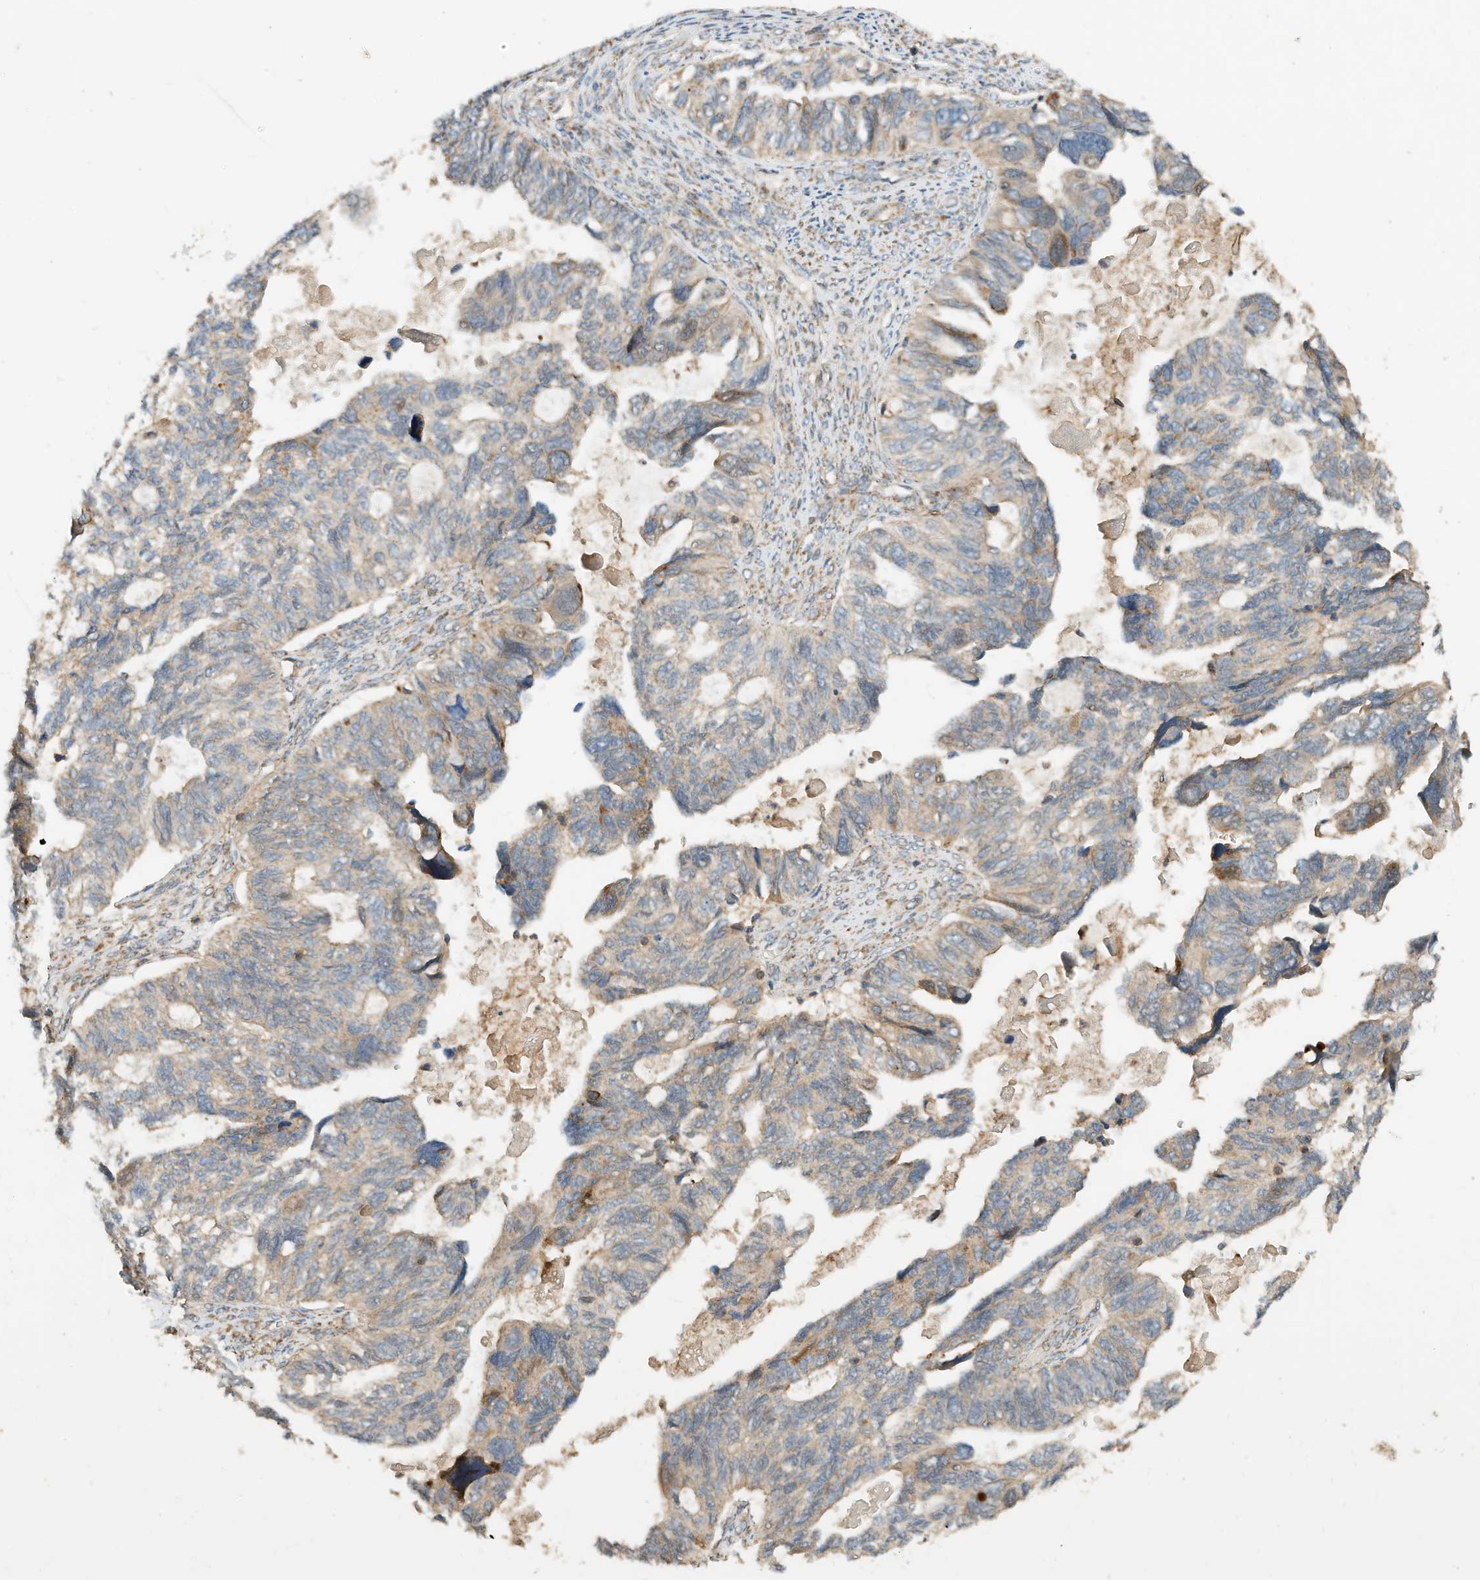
{"staining": {"intensity": "moderate", "quantity": "25%-75%", "location": "cytoplasmic/membranous"}, "tissue": "ovarian cancer", "cell_type": "Tumor cells", "image_type": "cancer", "snomed": [{"axis": "morphology", "description": "Cystadenocarcinoma, serous, NOS"}, {"axis": "topography", "description": "Ovary"}], "caption": "This is an image of IHC staining of ovarian cancer, which shows moderate expression in the cytoplasmic/membranous of tumor cells.", "gene": "CPAMD8", "patient": {"sex": "female", "age": 79}}